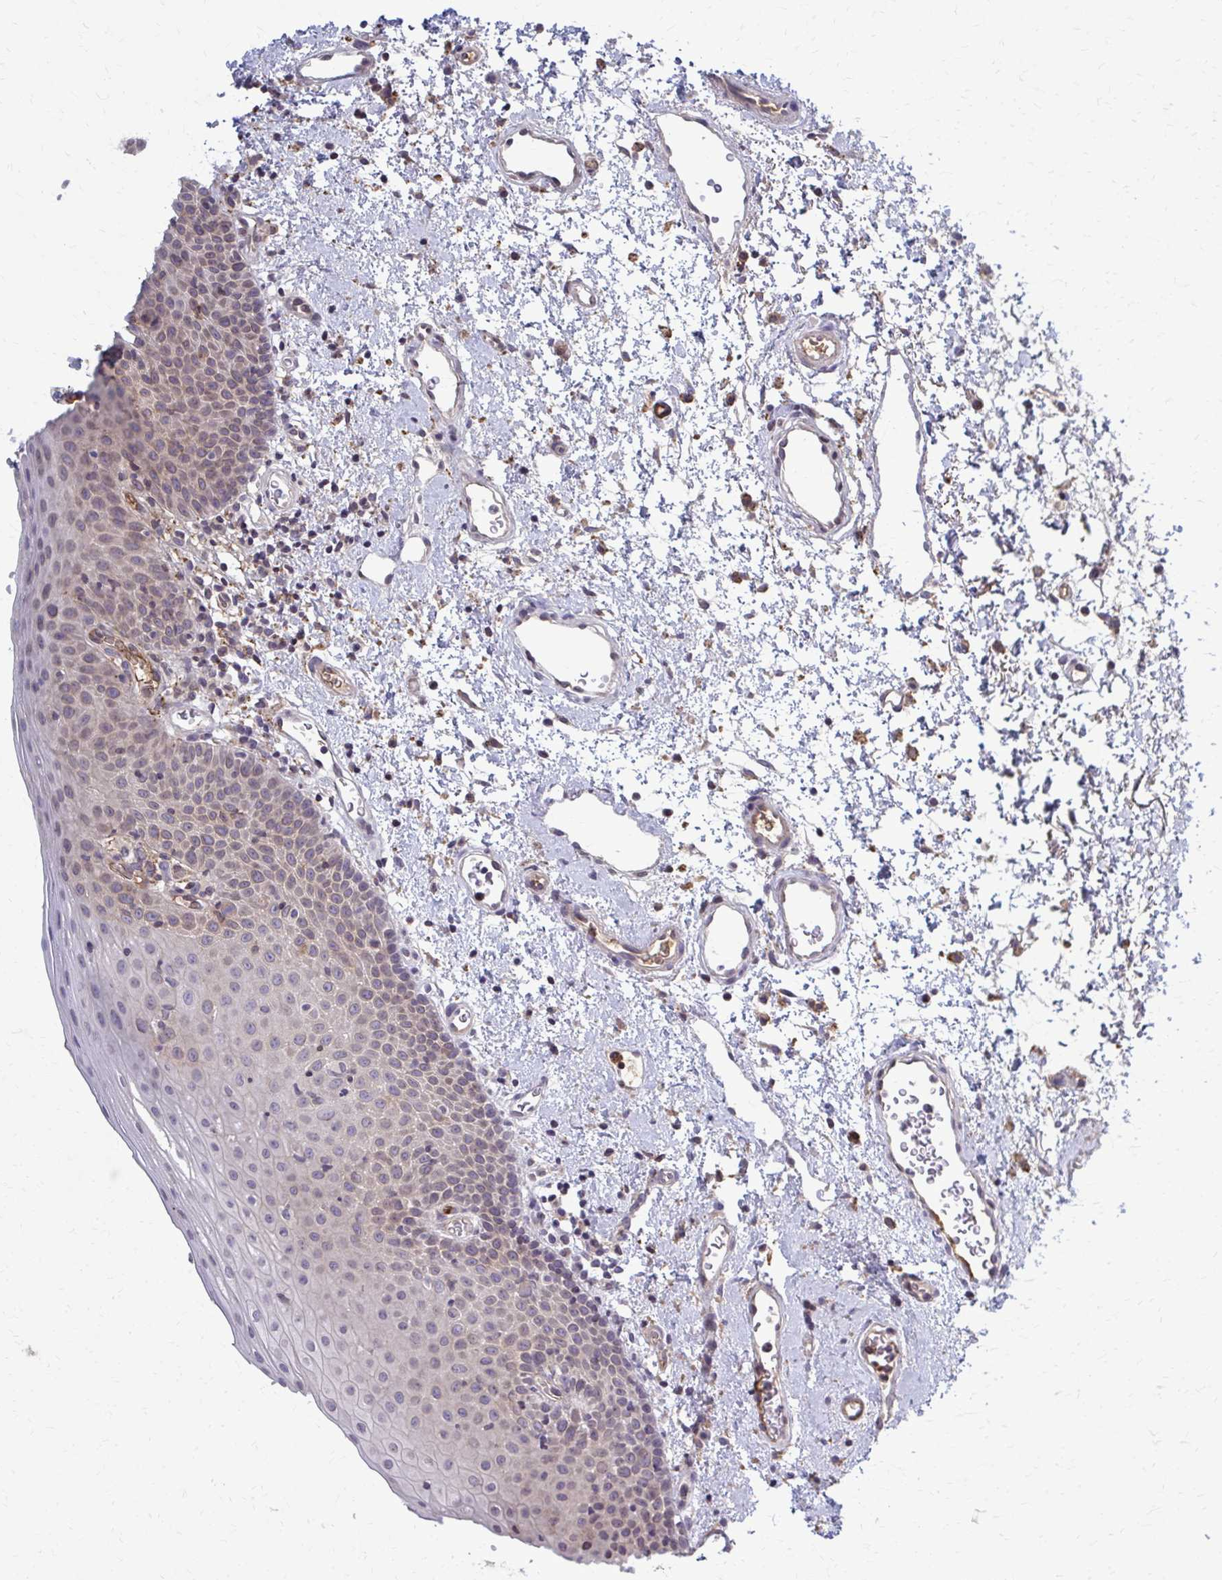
{"staining": {"intensity": "weak", "quantity": "25%-75%", "location": "cytoplasmic/membranous"}, "tissue": "oral mucosa", "cell_type": "Squamous epithelial cells", "image_type": "normal", "snomed": [{"axis": "morphology", "description": "Normal tissue, NOS"}, {"axis": "topography", "description": "Oral tissue"}, {"axis": "topography", "description": "Head-Neck"}], "caption": "Oral mucosa stained with IHC exhibits weak cytoplasmic/membranous staining in about 25%-75% of squamous epithelial cells.", "gene": "MCRIP2", "patient": {"sex": "female", "age": 55}}